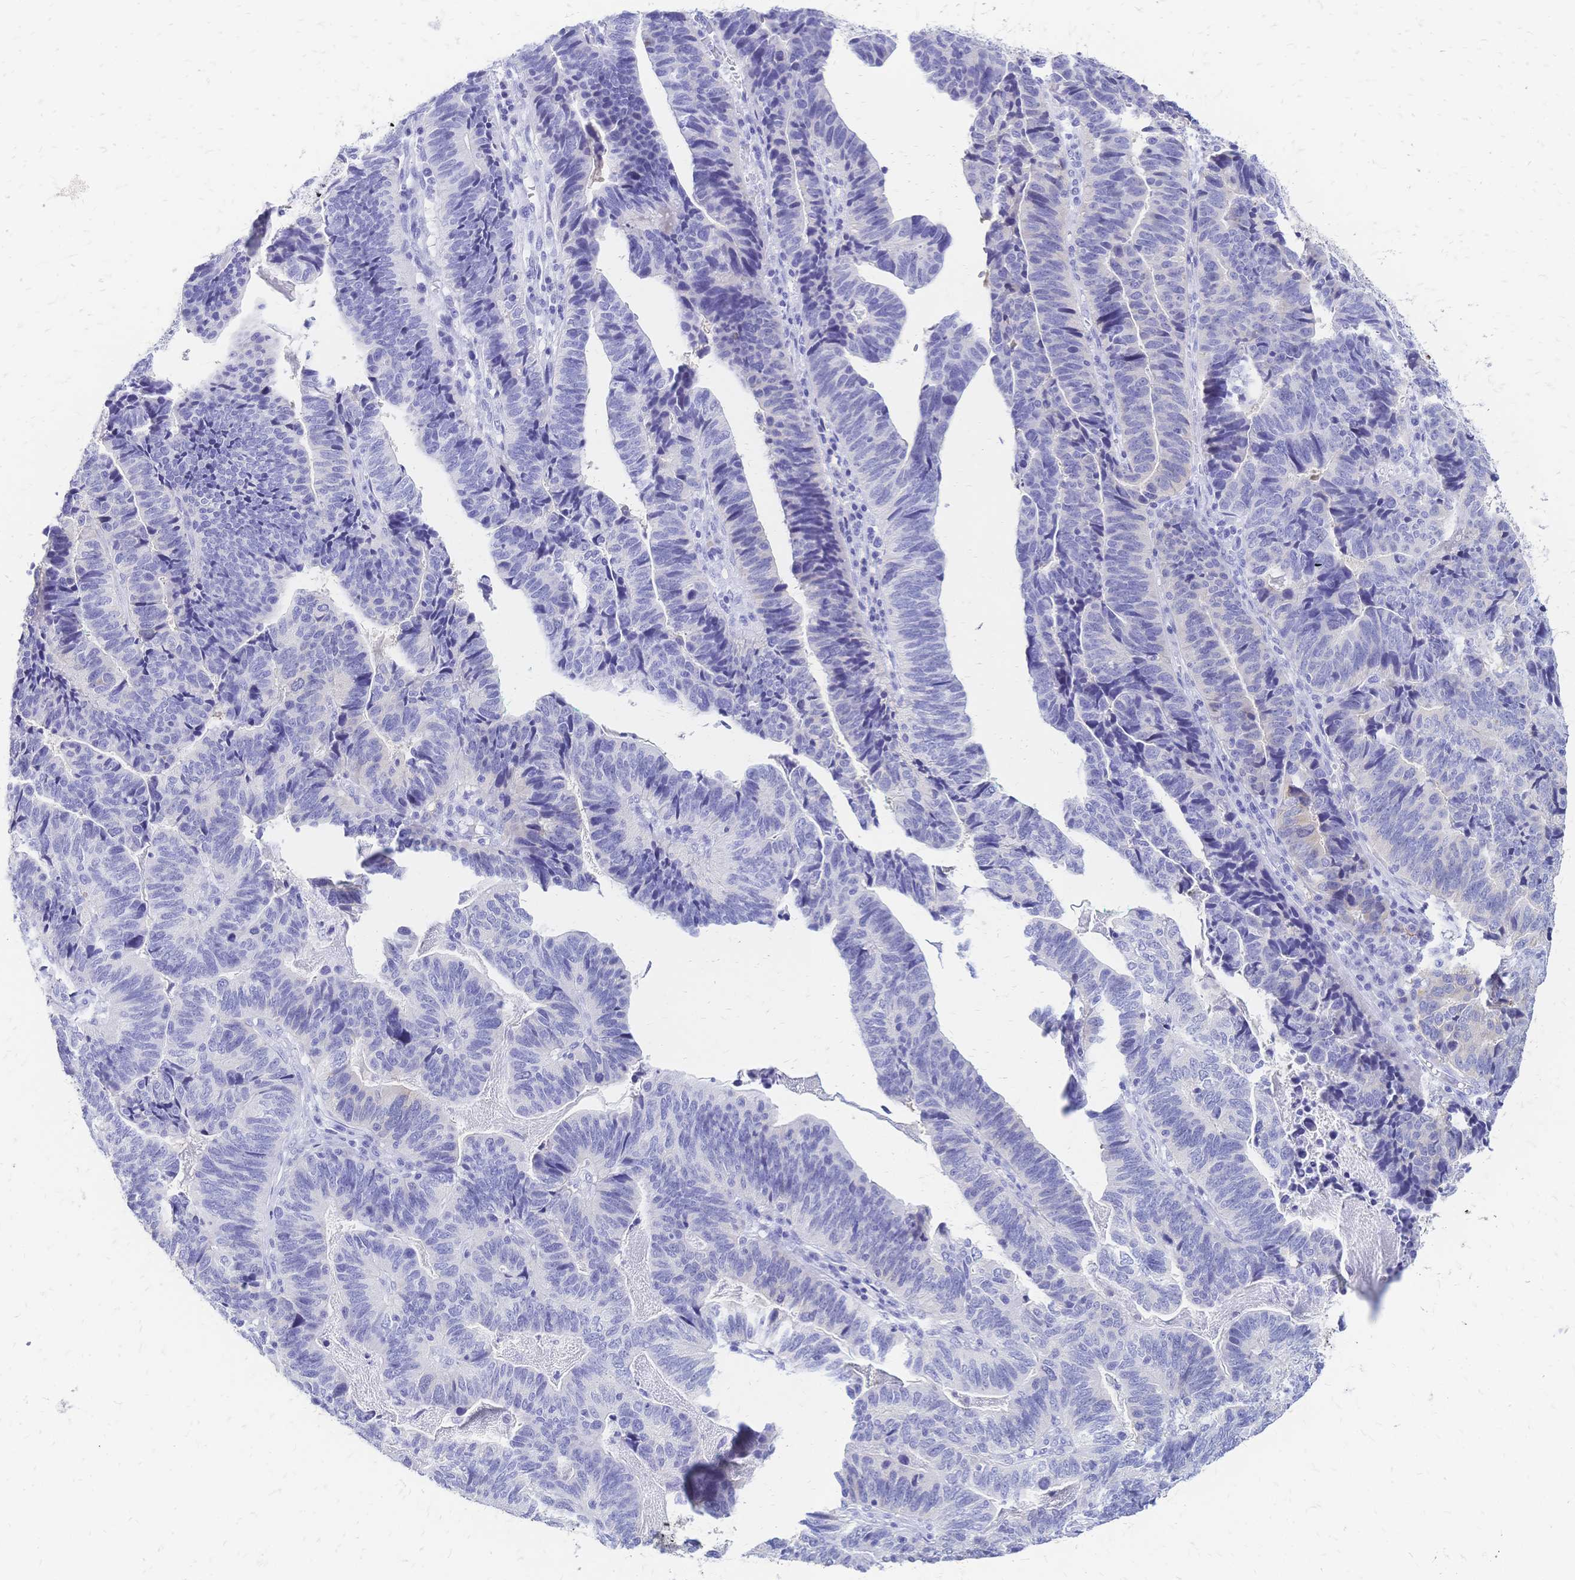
{"staining": {"intensity": "negative", "quantity": "none", "location": "none"}, "tissue": "stomach cancer", "cell_type": "Tumor cells", "image_type": "cancer", "snomed": [{"axis": "morphology", "description": "Adenocarcinoma, NOS"}, {"axis": "topography", "description": "Stomach, upper"}], "caption": "An image of human stomach cancer is negative for staining in tumor cells.", "gene": "FA2H", "patient": {"sex": "female", "age": 67}}